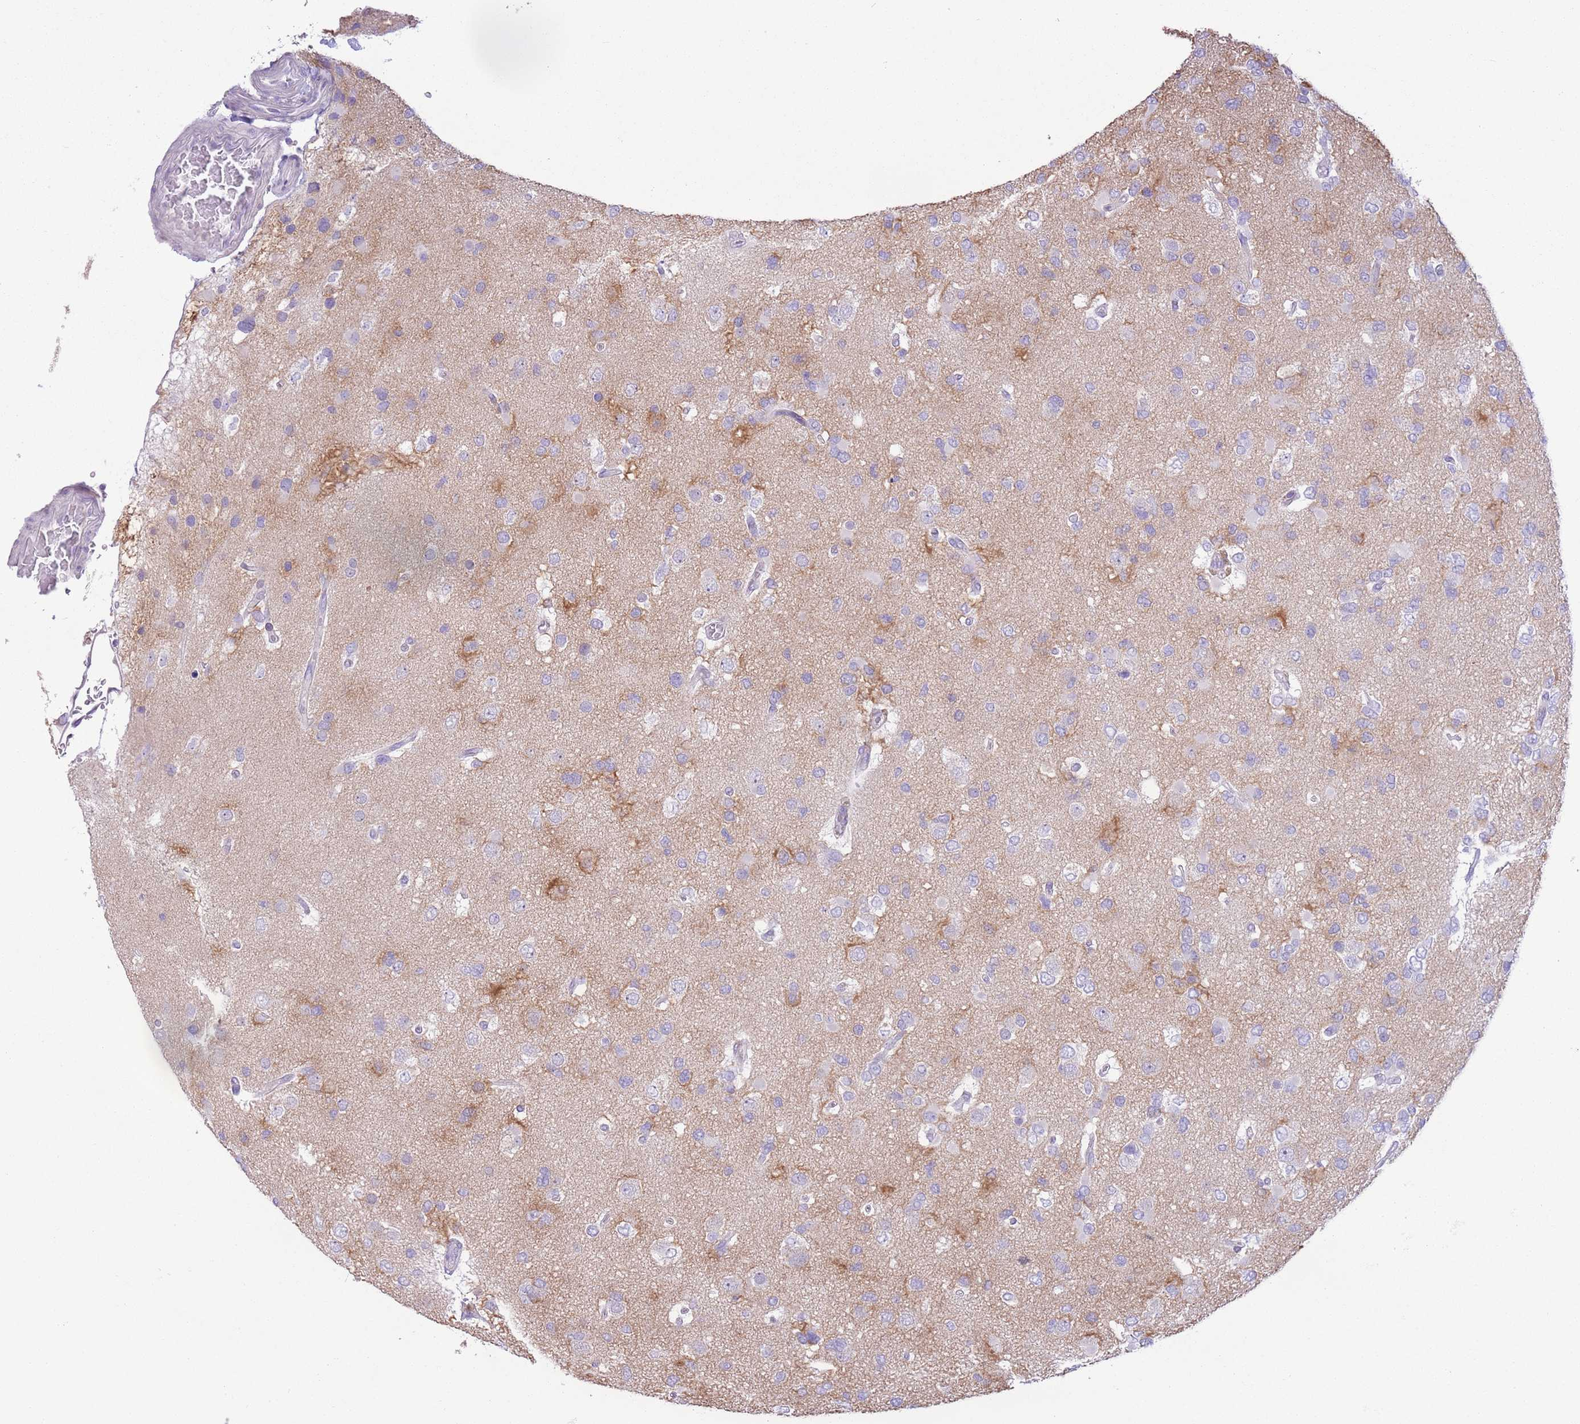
{"staining": {"intensity": "negative", "quantity": "none", "location": "none"}, "tissue": "glioma", "cell_type": "Tumor cells", "image_type": "cancer", "snomed": [{"axis": "morphology", "description": "Glioma, malignant, High grade"}, {"axis": "topography", "description": "Brain"}], "caption": "The photomicrograph exhibits no staining of tumor cells in glioma. Nuclei are stained in blue.", "gene": "ZNF697", "patient": {"sex": "male", "age": 53}}